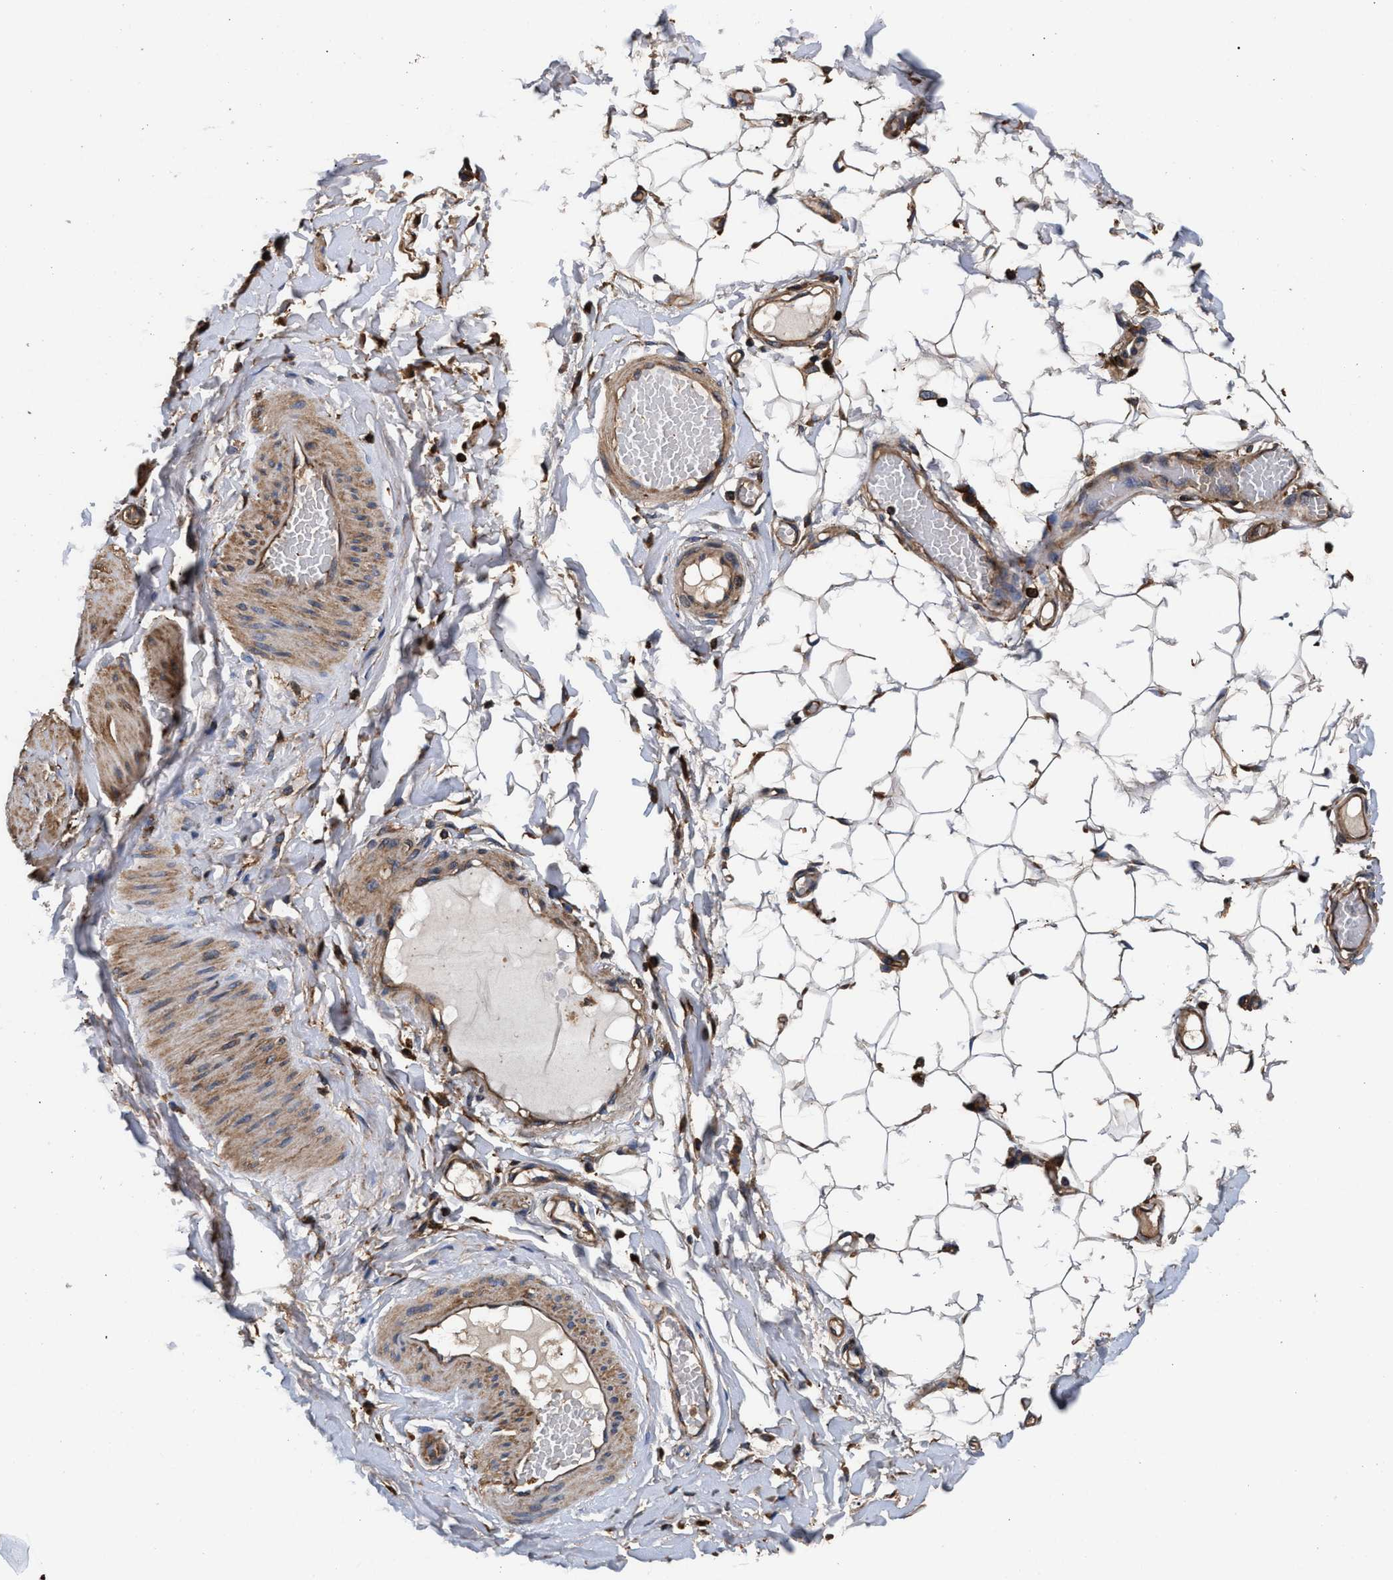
{"staining": {"intensity": "moderate", "quantity": ">75%", "location": "cytoplasmic/membranous"}, "tissue": "adipose tissue", "cell_type": "Adipocytes", "image_type": "normal", "snomed": [{"axis": "morphology", "description": "Normal tissue, NOS"}, {"axis": "topography", "description": "Adipose tissue"}, {"axis": "topography", "description": "Vascular tissue"}, {"axis": "topography", "description": "Peripheral nerve tissue"}], "caption": "An IHC histopathology image of normal tissue is shown. Protein staining in brown highlights moderate cytoplasmic/membranous positivity in adipose tissue within adipocytes. (brown staining indicates protein expression, while blue staining denotes nuclei).", "gene": "ENSG00000286112", "patient": {"sex": "male", "age": 25}}